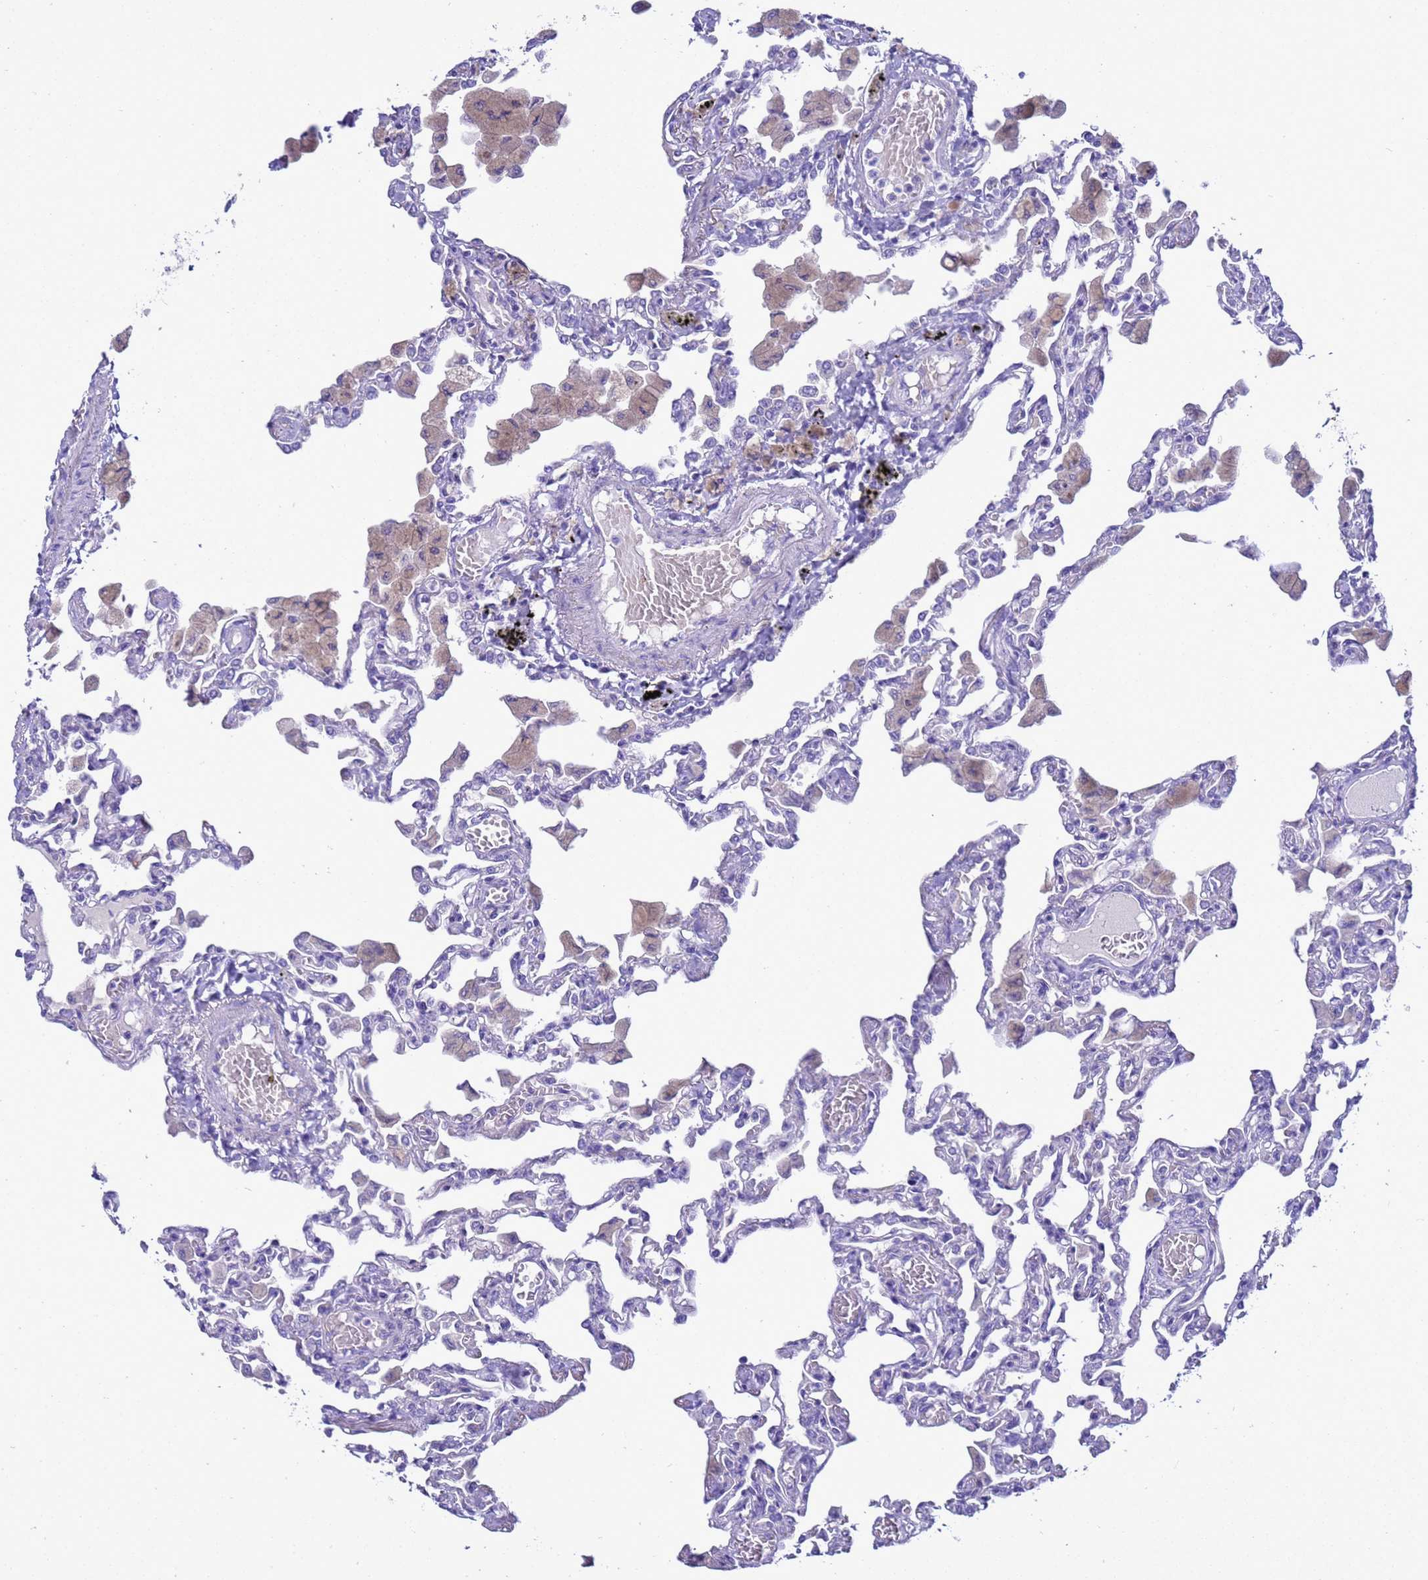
{"staining": {"intensity": "negative", "quantity": "none", "location": "none"}, "tissue": "lung", "cell_type": "Alveolar cells", "image_type": "normal", "snomed": [{"axis": "morphology", "description": "Normal tissue, NOS"}, {"axis": "topography", "description": "Bronchus"}, {"axis": "topography", "description": "Lung"}], "caption": "Immunohistochemistry of benign human lung shows no expression in alveolar cells. Brightfield microscopy of IHC stained with DAB (brown) and hematoxylin (blue), captured at high magnification.", "gene": "BEST2", "patient": {"sex": "female", "age": 49}}